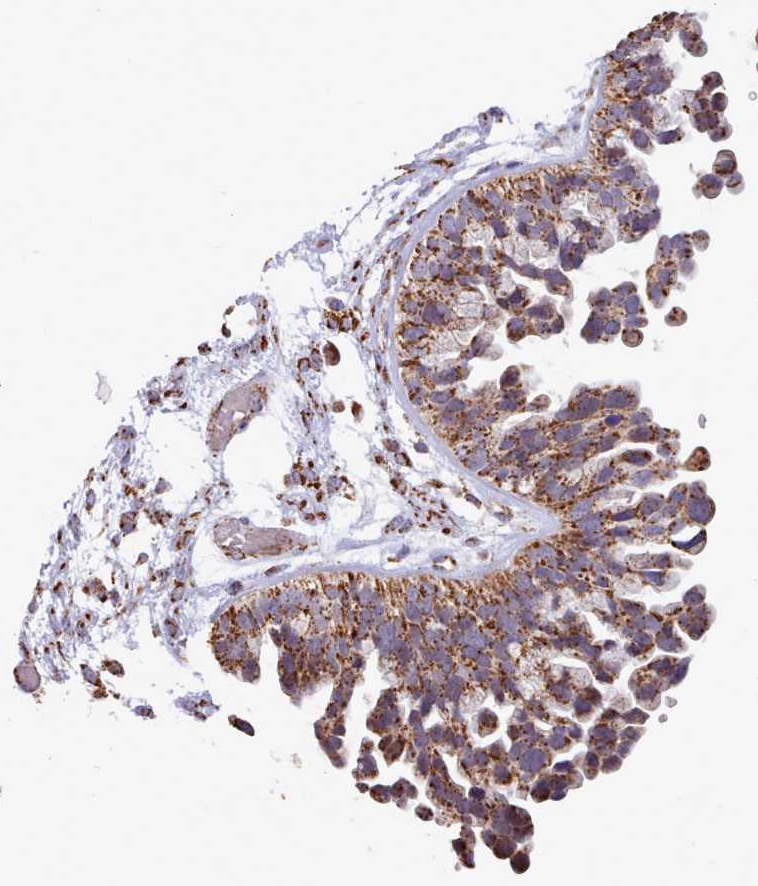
{"staining": {"intensity": "strong", "quantity": ">75%", "location": "cytoplasmic/membranous"}, "tissue": "ovarian cancer", "cell_type": "Tumor cells", "image_type": "cancer", "snomed": [{"axis": "morphology", "description": "Cystadenocarcinoma, serous, NOS"}, {"axis": "topography", "description": "Ovary"}], "caption": "A photomicrograph of human ovarian cancer stained for a protein exhibits strong cytoplasmic/membranous brown staining in tumor cells. (DAB IHC with brightfield microscopy, high magnification).", "gene": "HSDL2", "patient": {"sex": "female", "age": 56}}